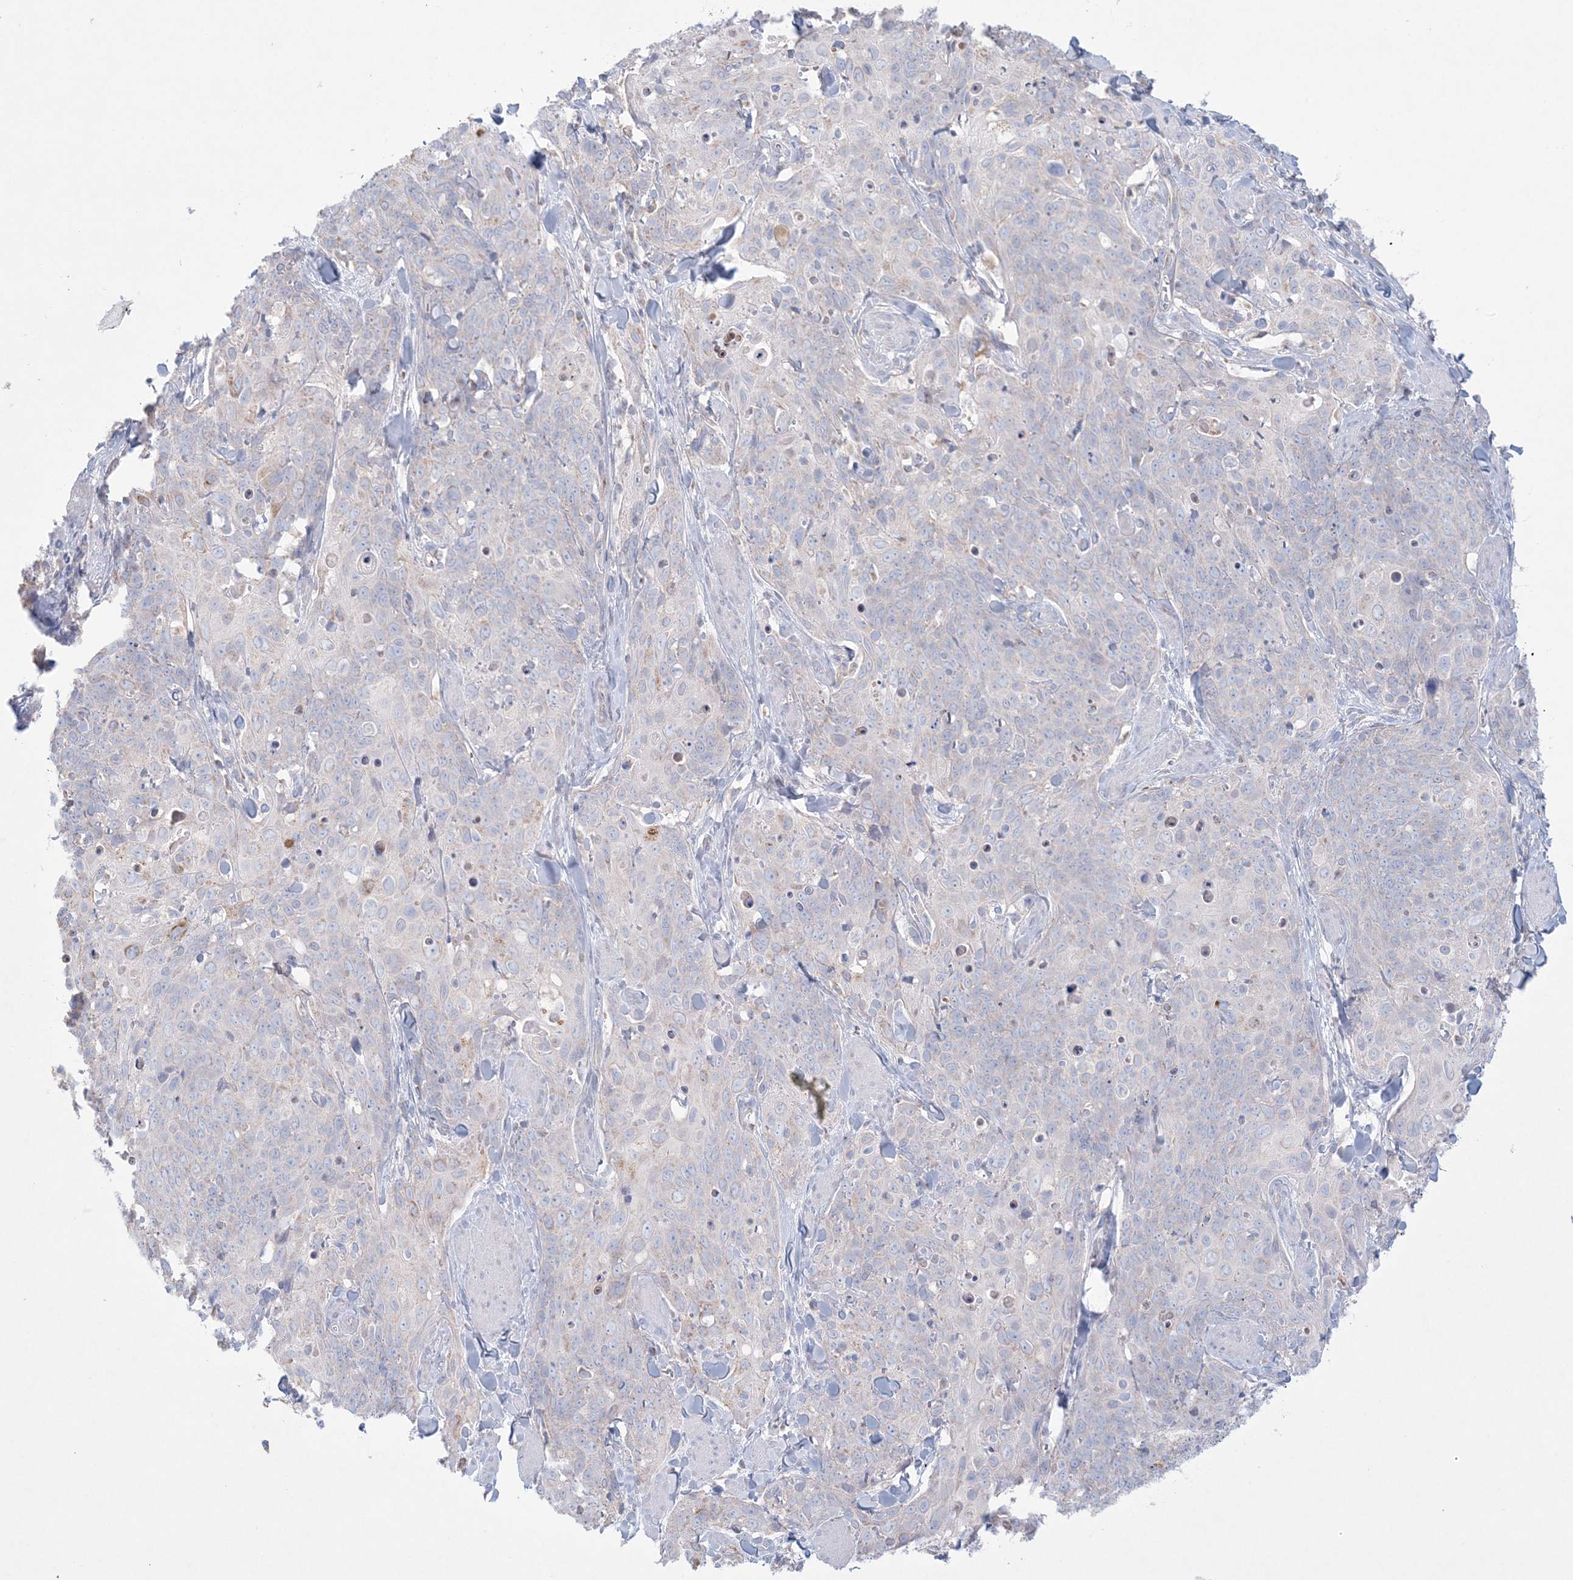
{"staining": {"intensity": "negative", "quantity": "none", "location": "none"}, "tissue": "skin cancer", "cell_type": "Tumor cells", "image_type": "cancer", "snomed": [{"axis": "morphology", "description": "Squamous cell carcinoma, NOS"}, {"axis": "topography", "description": "Skin"}, {"axis": "topography", "description": "Vulva"}], "caption": "High power microscopy image of an immunohistochemistry micrograph of skin cancer, revealing no significant positivity in tumor cells.", "gene": "KCTD6", "patient": {"sex": "female", "age": 85}}